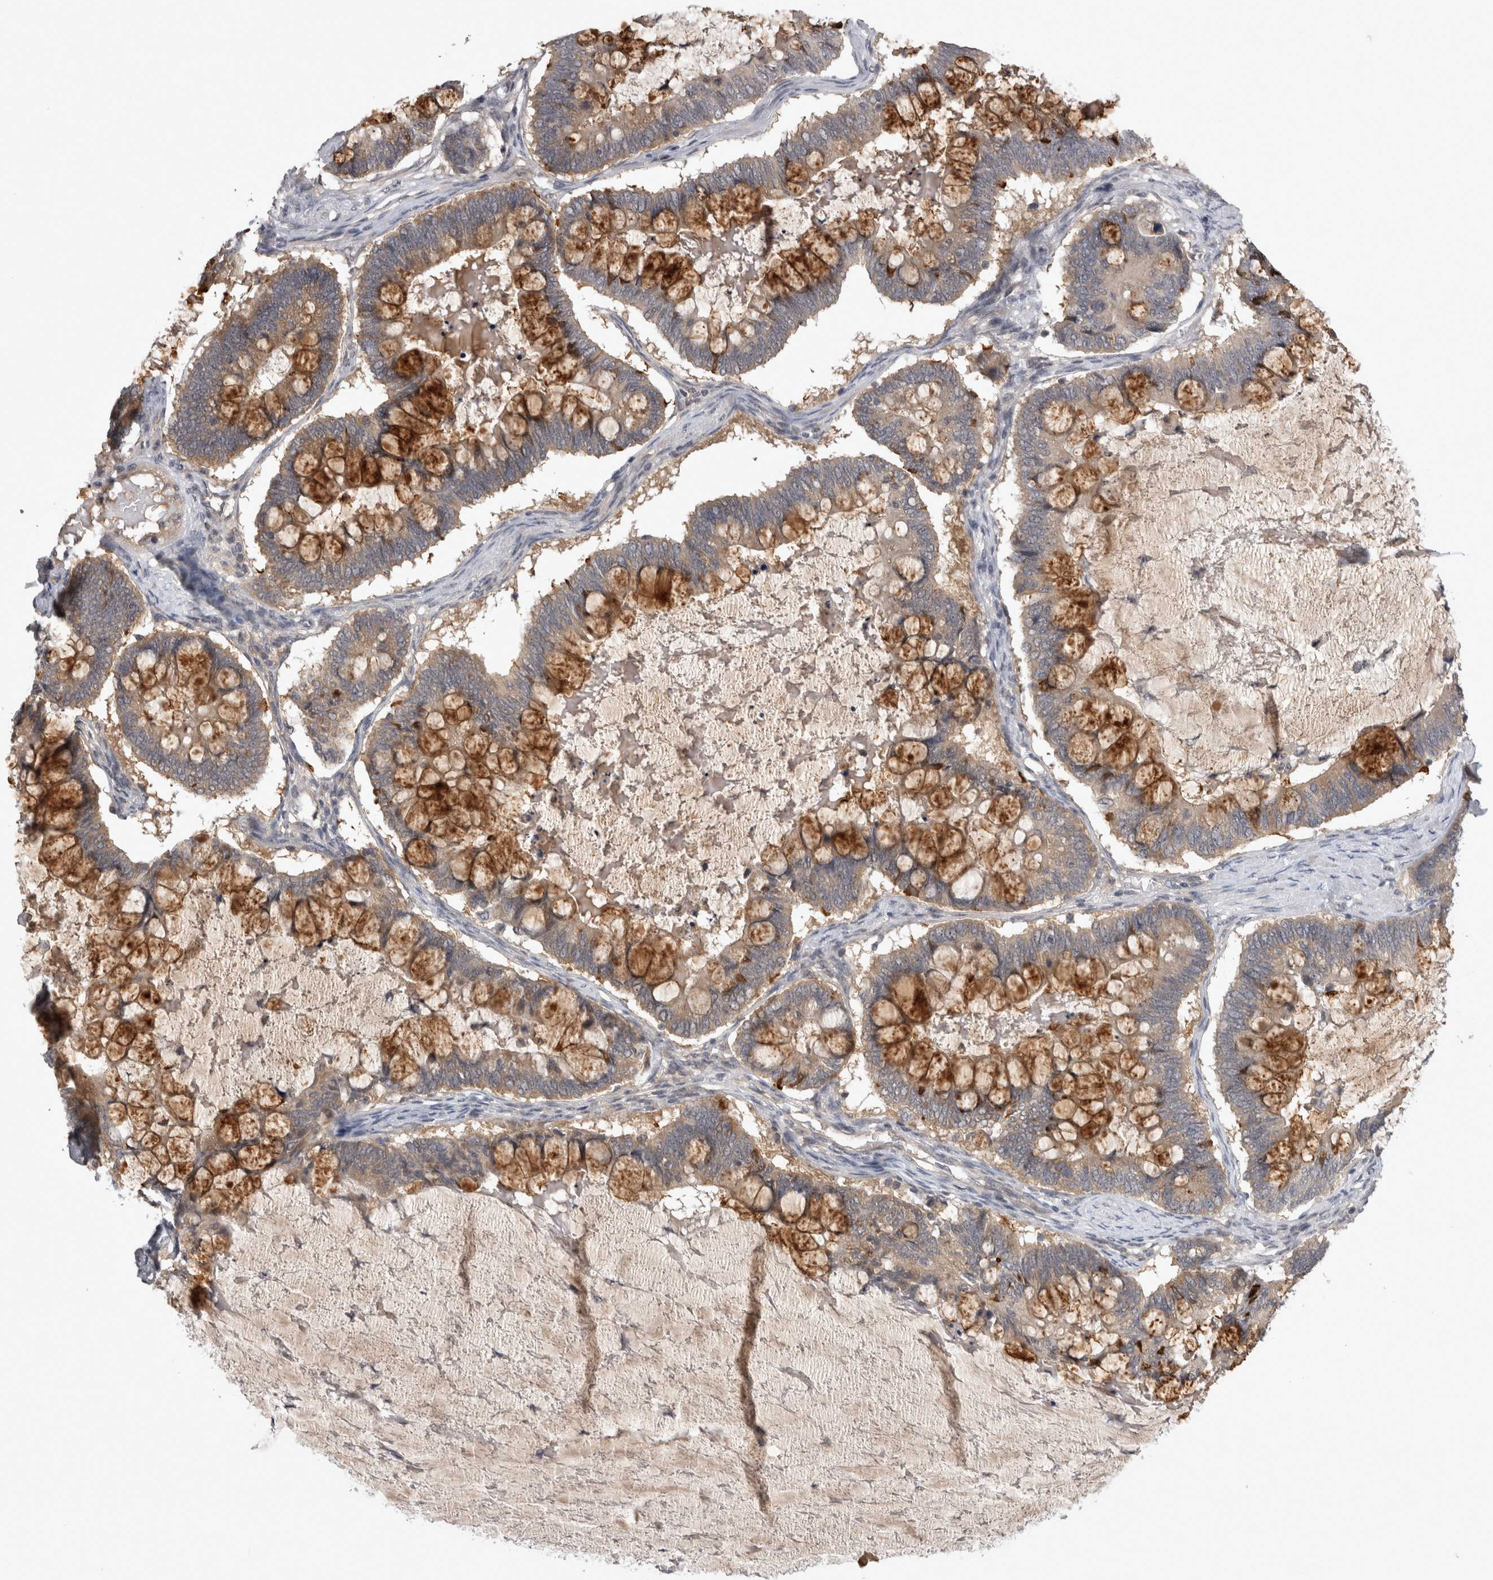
{"staining": {"intensity": "moderate", "quantity": "25%-75%", "location": "cytoplasmic/membranous"}, "tissue": "ovarian cancer", "cell_type": "Tumor cells", "image_type": "cancer", "snomed": [{"axis": "morphology", "description": "Cystadenocarcinoma, mucinous, NOS"}, {"axis": "topography", "description": "Ovary"}], "caption": "Human ovarian cancer stained with a brown dye demonstrates moderate cytoplasmic/membranous positive positivity in approximately 25%-75% of tumor cells.", "gene": "ZNF114", "patient": {"sex": "female", "age": 61}}